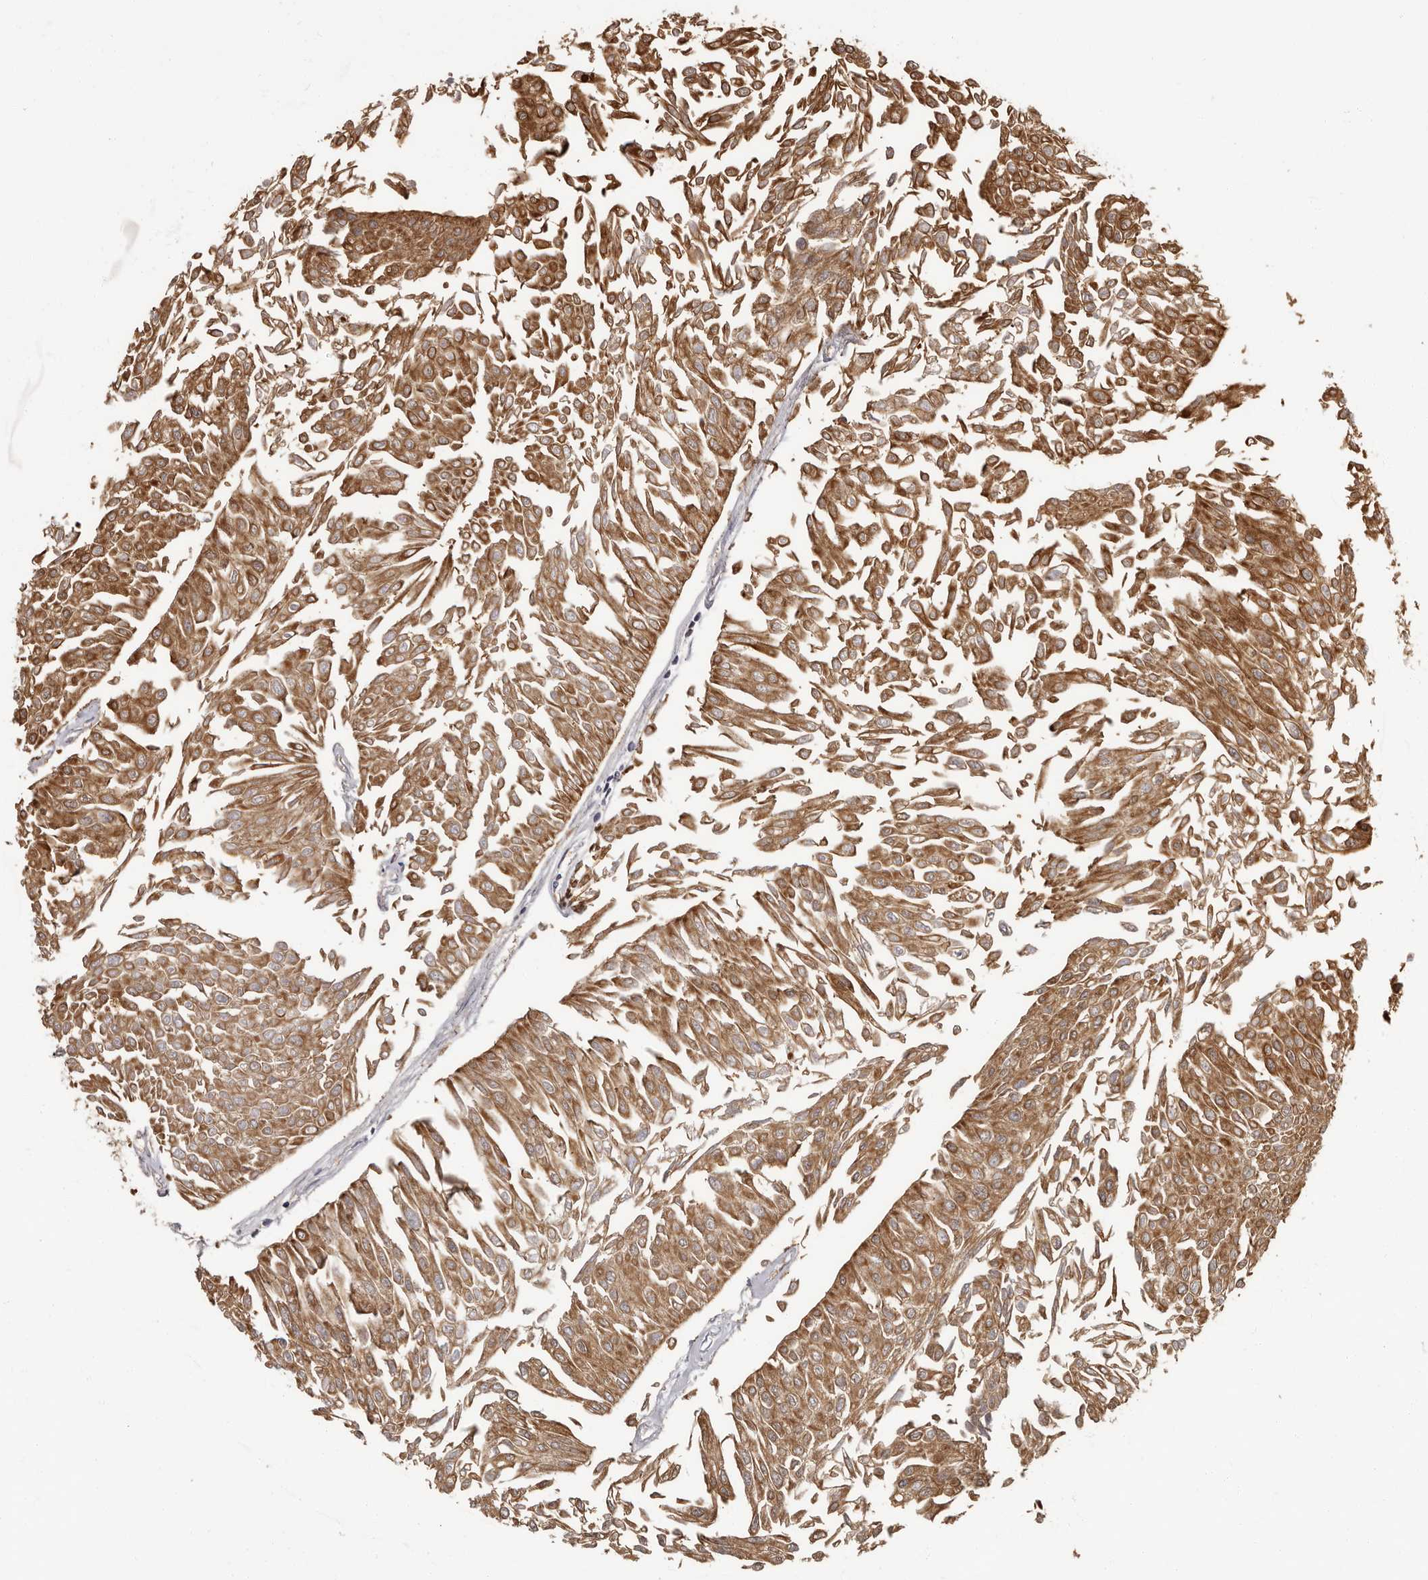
{"staining": {"intensity": "moderate", "quantity": ">75%", "location": "cytoplasmic/membranous"}, "tissue": "urothelial cancer", "cell_type": "Tumor cells", "image_type": "cancer", "snomed": [{"axis": "morphology", "description": "Urothelial carcinoma, Low grade"}, {"axis": "topography", "description": "Urinary bladder"}], "caption": "A histopathology image of low-grade urothelial carcinoma stained for a protein shows moderate cytoplasmic/membranous brown staining in tumor cells.", "gene": "APEH", "patient": {"sex": "male", "age": 67}}